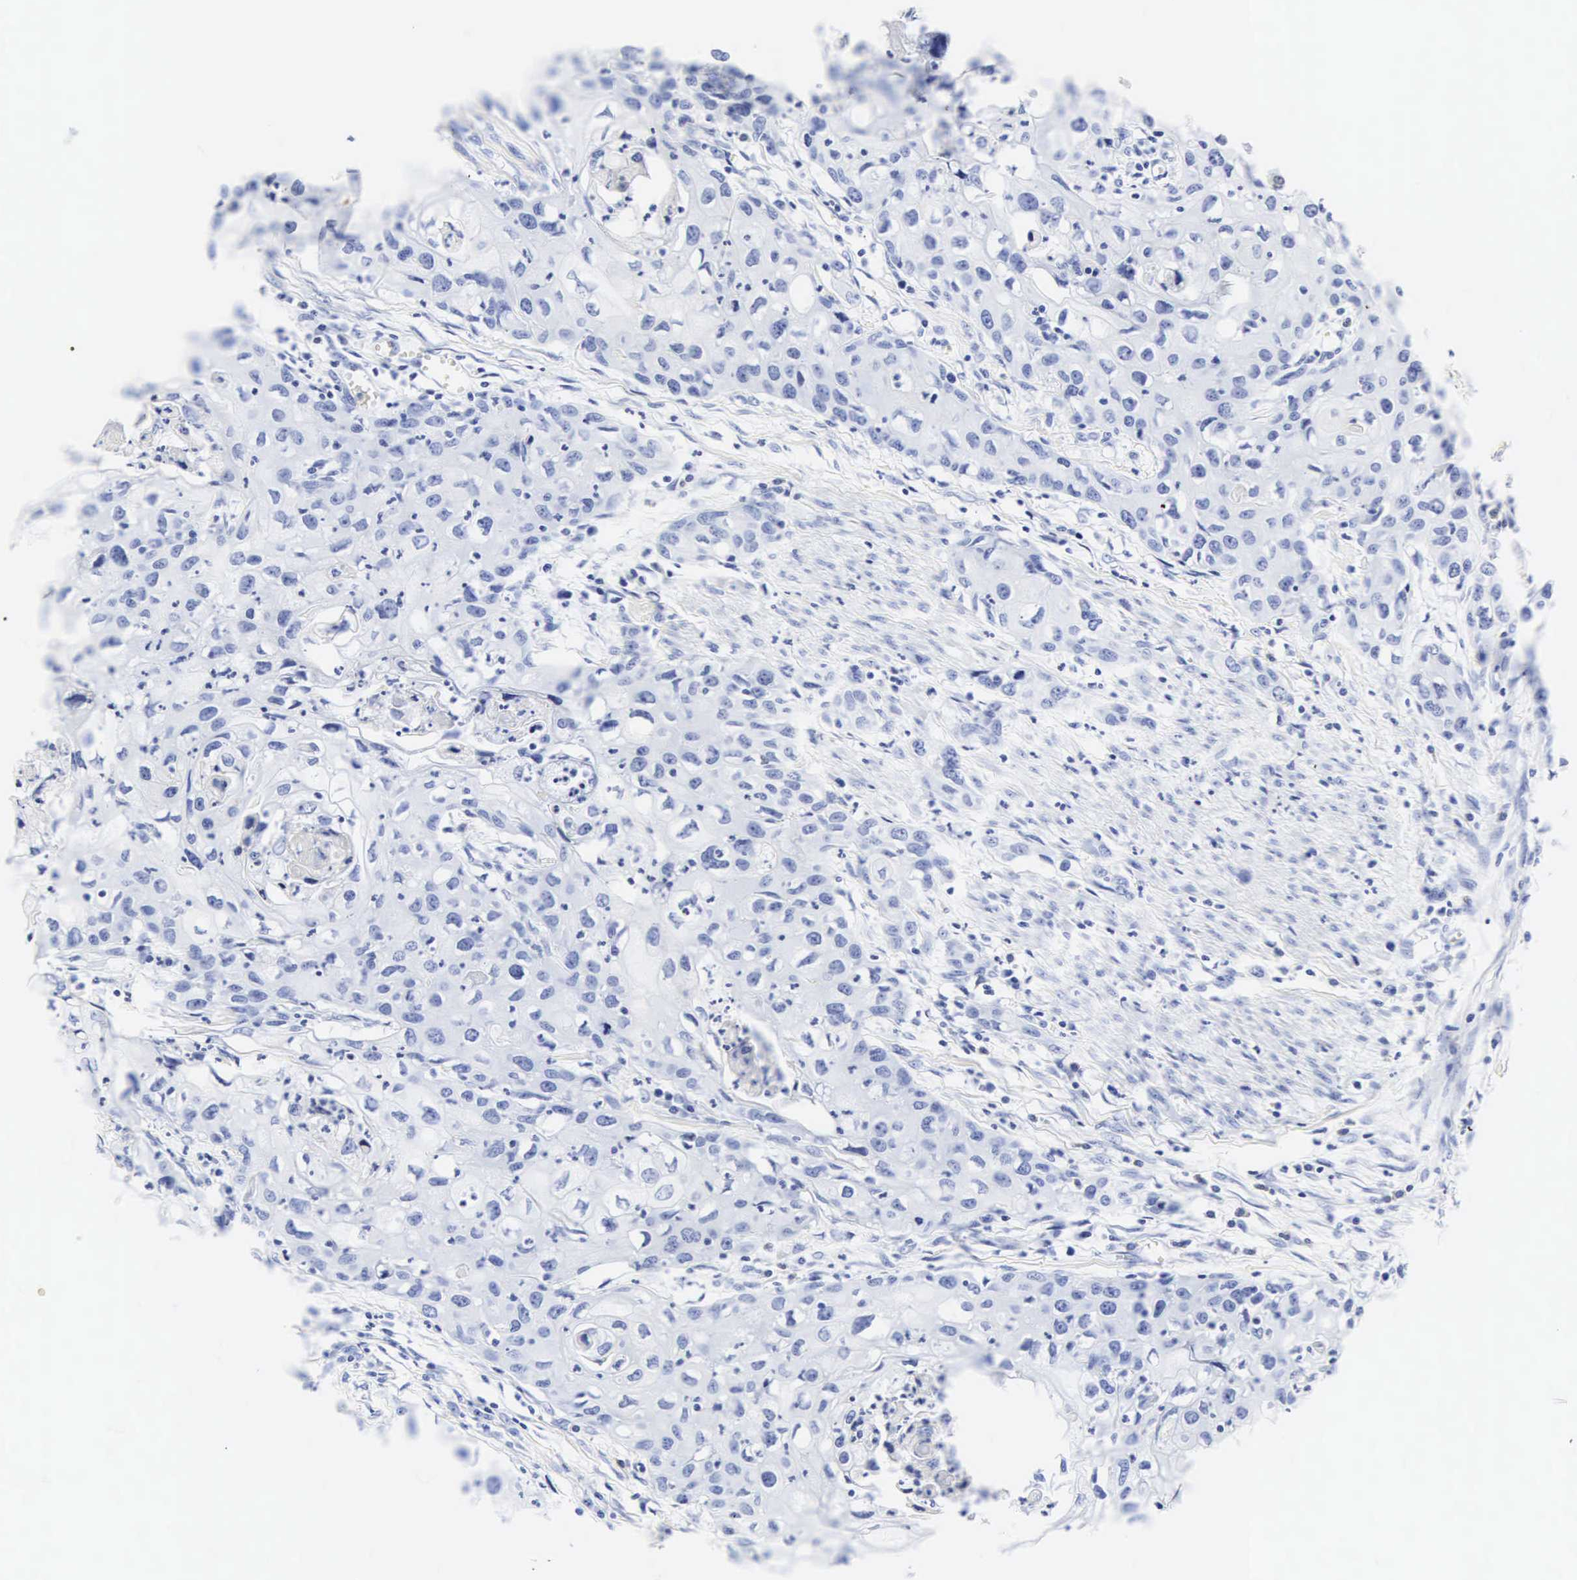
{"staining": {"intensity": "negative", "quantity": "none", "location": "none"}, "tissue": "urothelial cancer", "cell_type": "Tumor cells", "image_type": "cancer", "snomed": [{"axis": "morphology", "description": "Urothelial carcinoma, High grade"}, {"axis": "topography", "description": "Urinary bladder"}], "caption": "The immunohistochemistry histopathology image has no significant staining in tumor cells of high-grade urothelial carcinoma tissue.", "gene": "CGB3", "patient": {"sex": "male", "age": 54}}